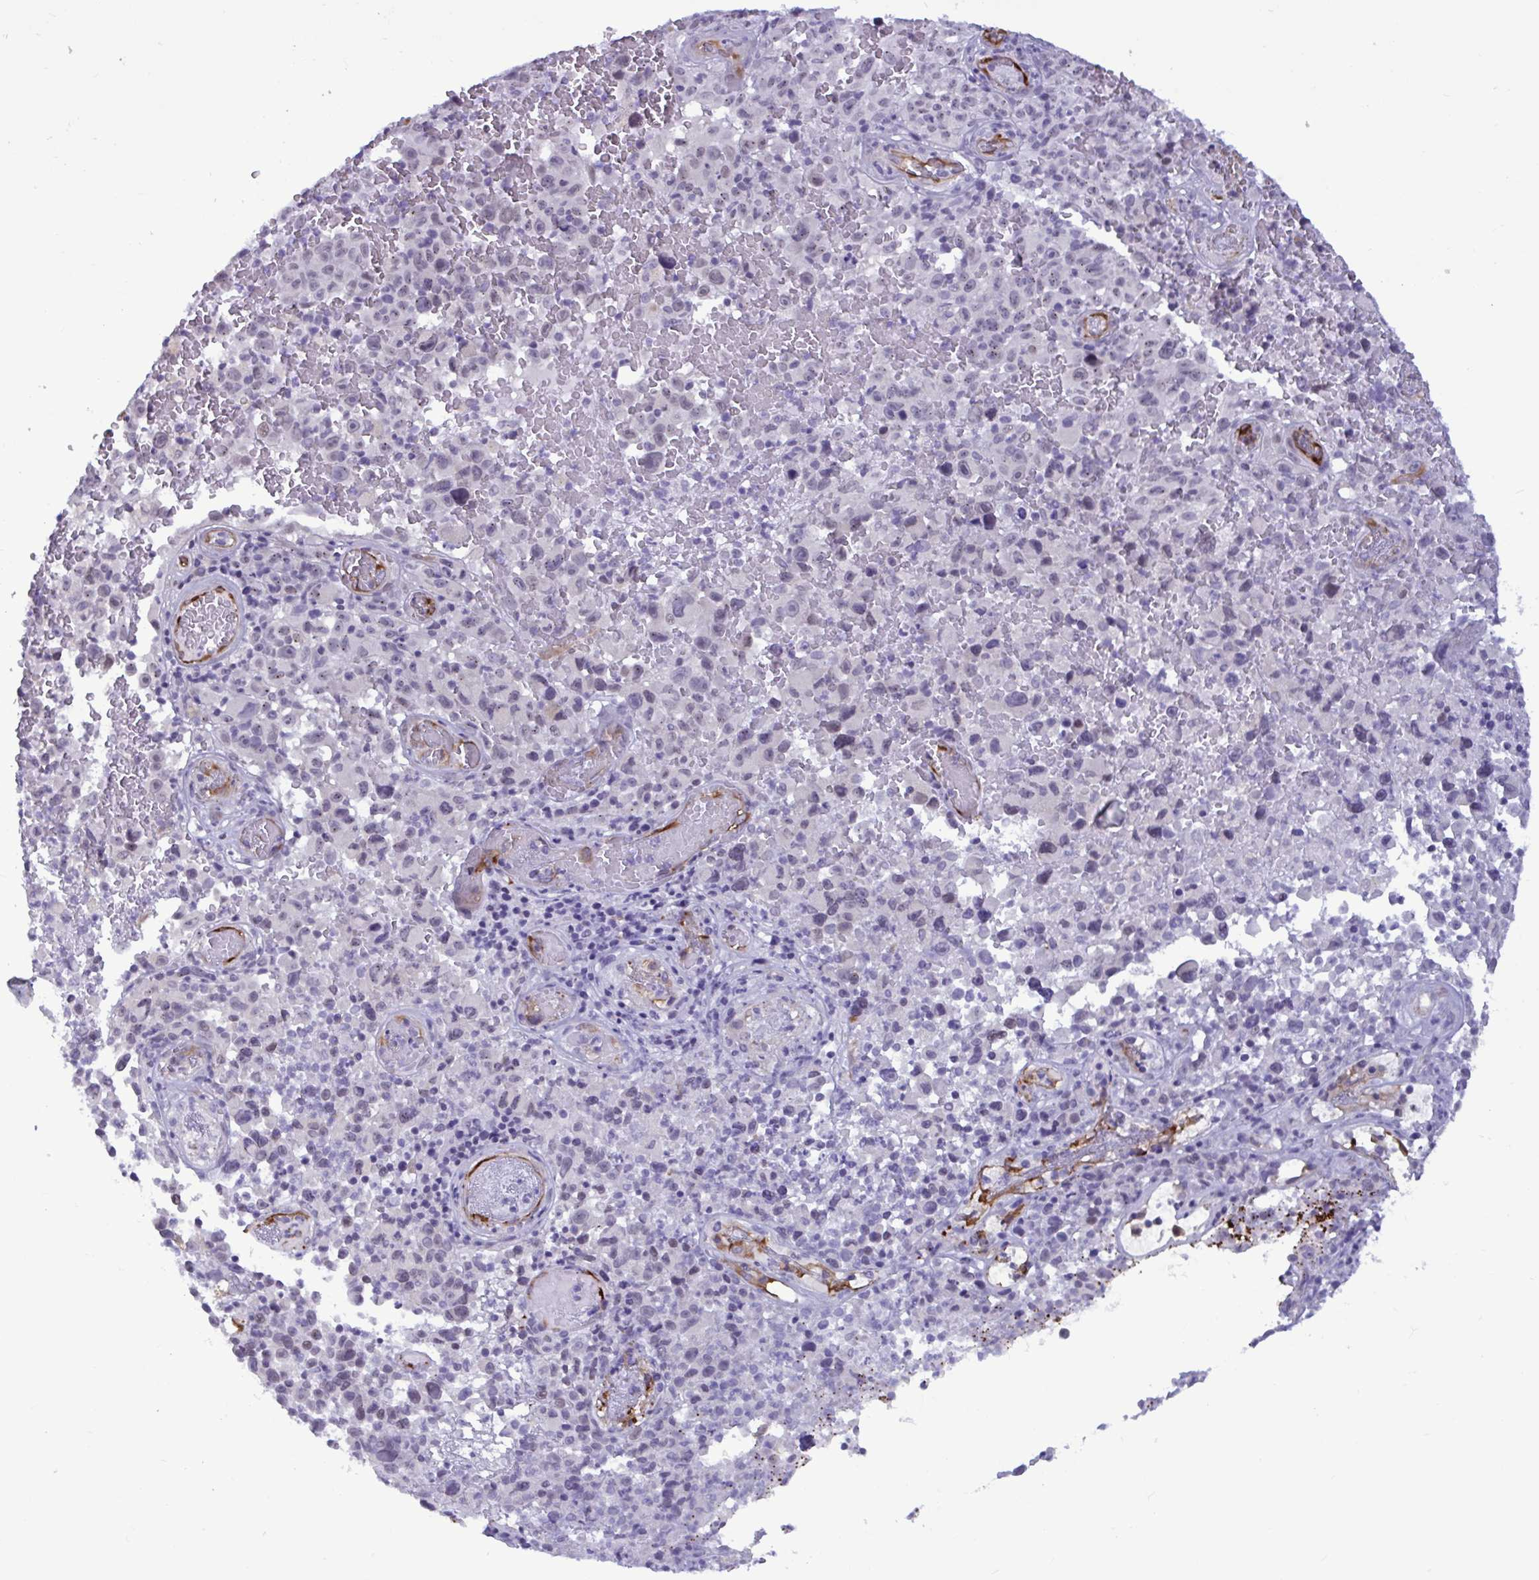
{"staining": {"intensity": "negative", "quantity": "none", "location": "none"}, "tissue": "melanoma", "cell_type": "Tumor cells", "image_type": "cancer", "snomed": [{"axis": "morphology", "description": "Malignant melanoma, NOS"}, {"axis": "topography", "description": "Skin"}], "caption": "This is an immunohistochemistry (IHC) micrograph of melanoma. There is no positivity in tumor cells.", "gene": "EML1", "patient": {"sex": "female", "age": 82}}